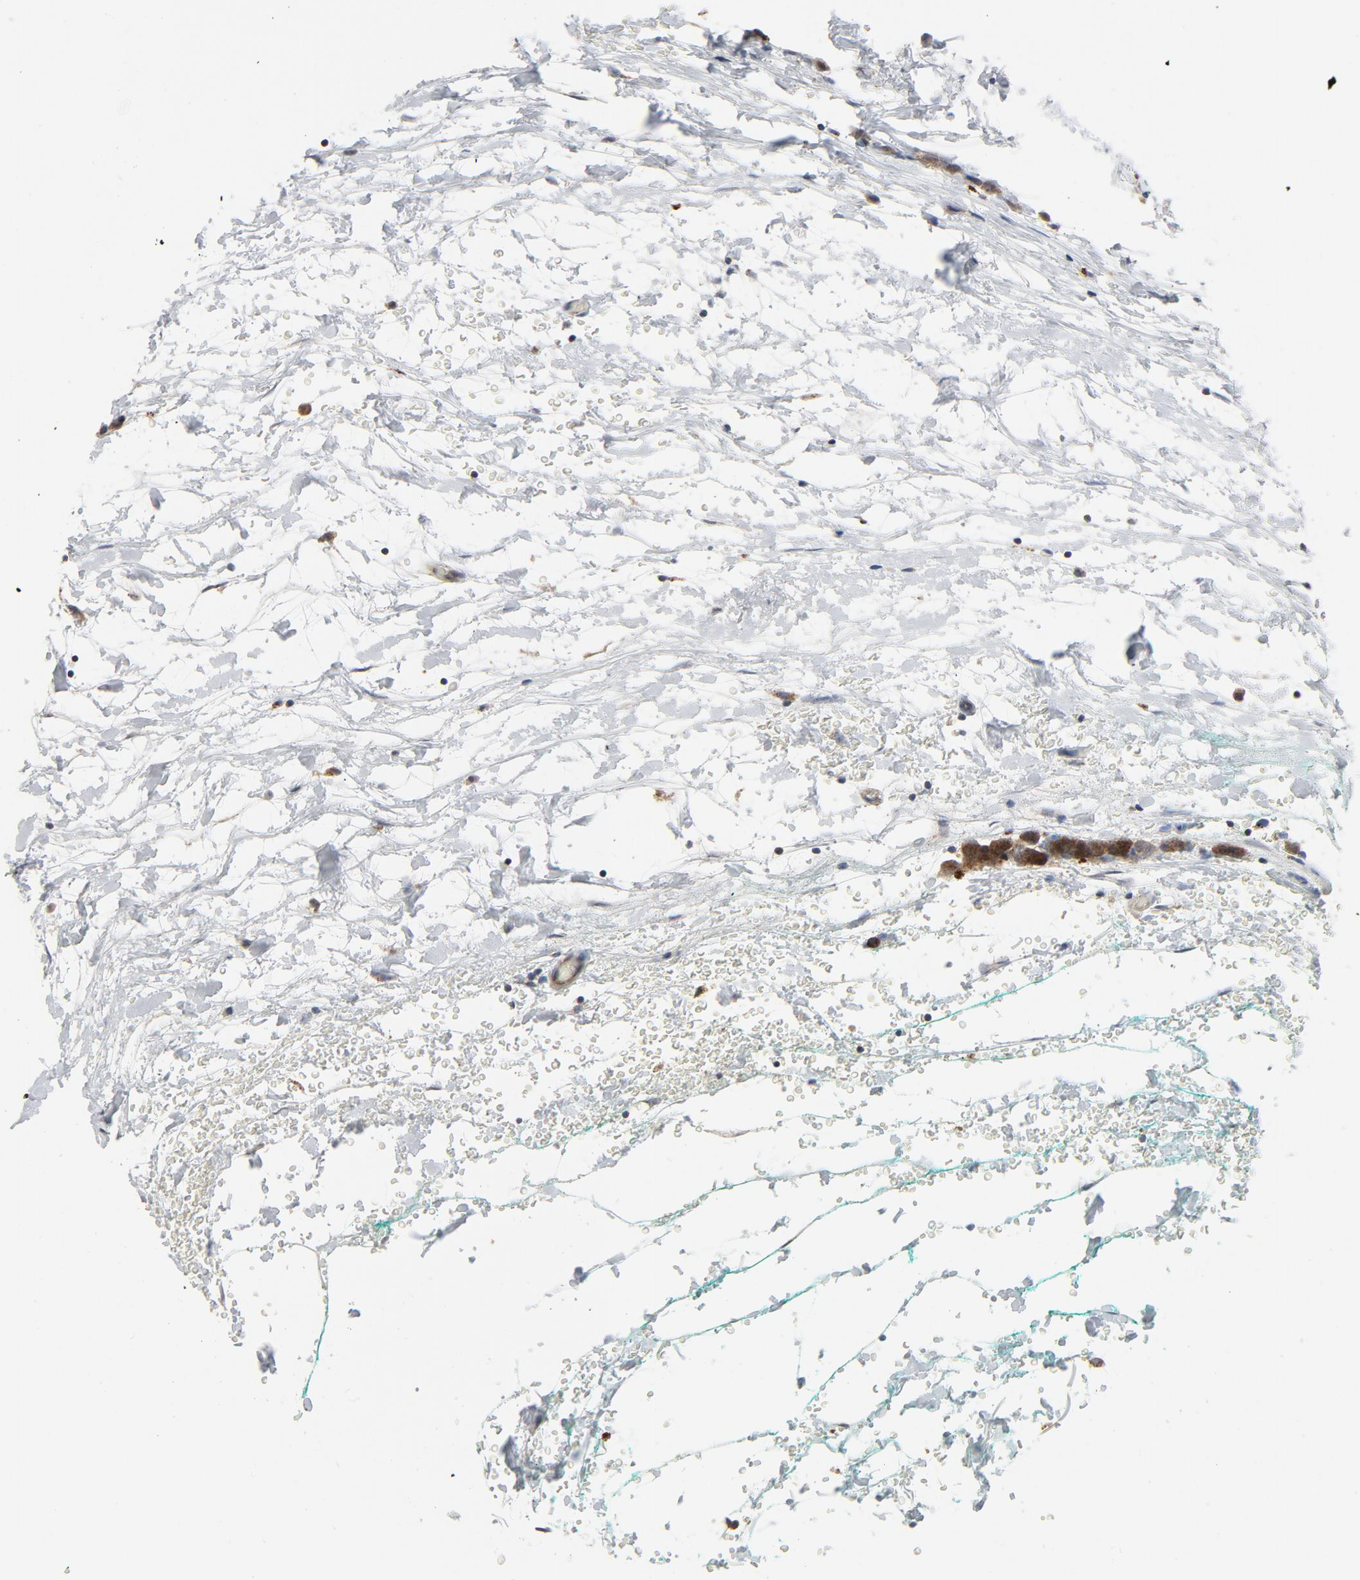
{"staining": {"intensity": "weak", "quantity": "25%-75%", "location": "cytoplasmic/membranous"}, "tissue": "breast cancer", "cell_type": "Tumor cells", "image_type": "cancer", "snomed": [{"axis": "morphology", "description": "Lobular carcinoma"}, {"axis": "topography", "description": "Breast"}], "caption": "IHC of lobular carcinoma (breast) exhibits low levels of weak cytoplasmic/membranous positivity in approximately 25%-75% of tumor cells.", "gene": "AKT2", "patient": {"sex": "female", "age": 60}}